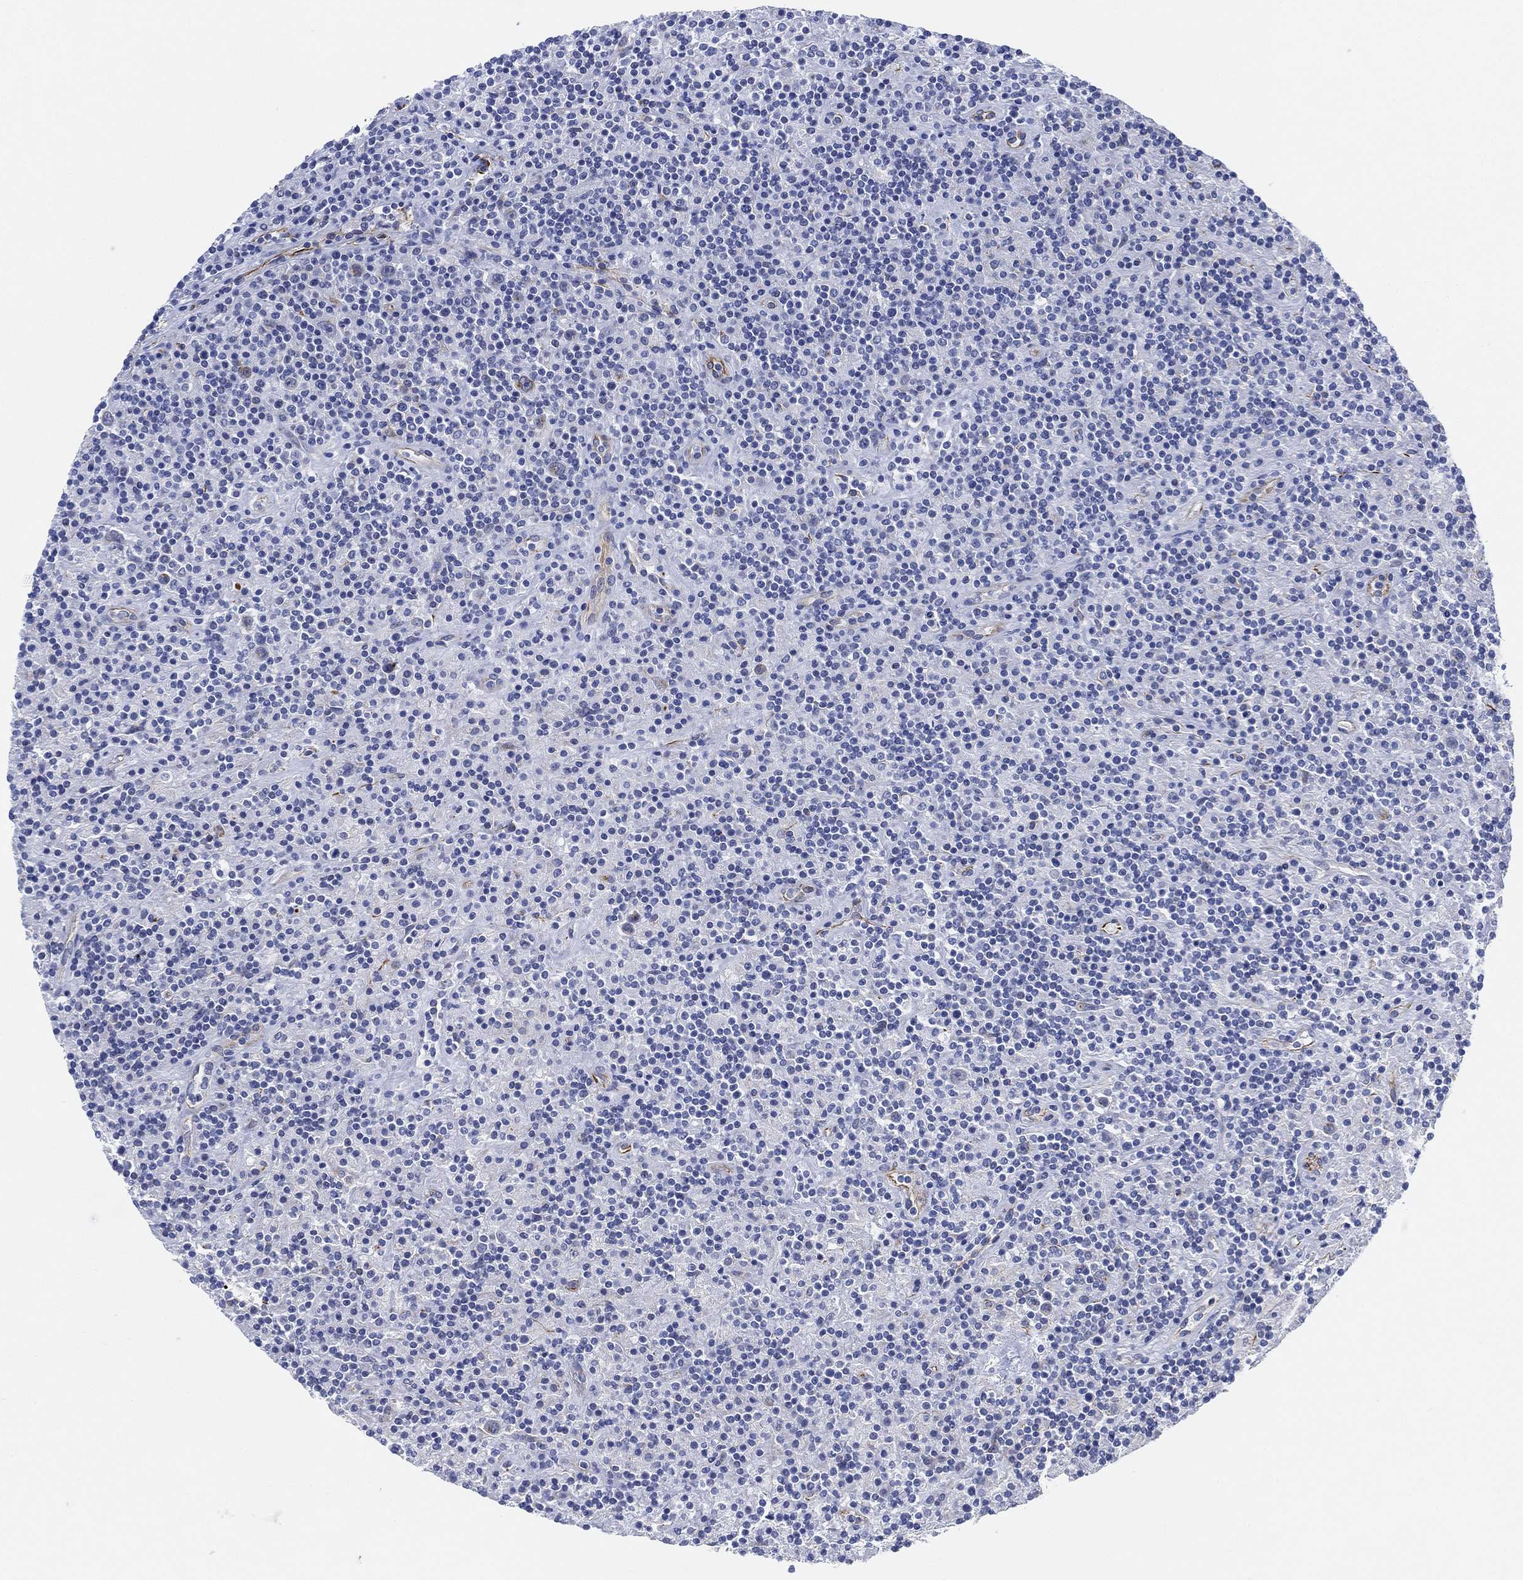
{"staining": {"intensity": "negative", "quantity": "none", "location": "none"}, "tissue": "lymphoma", "cell_type": "Tumor cells", "image_type": "cancer", "snomed": [{"axis": "morphology", "description": "Hodgkin's disease, NOS"}, {"axis": "topography", "description": "Lymph node"}], "caption": "Immunohistochemical staining of human lymphoma reveals no significant expression in tumor cells.", "gene": "PSKH2", "patient": {"sex": "male", "age": 70}}